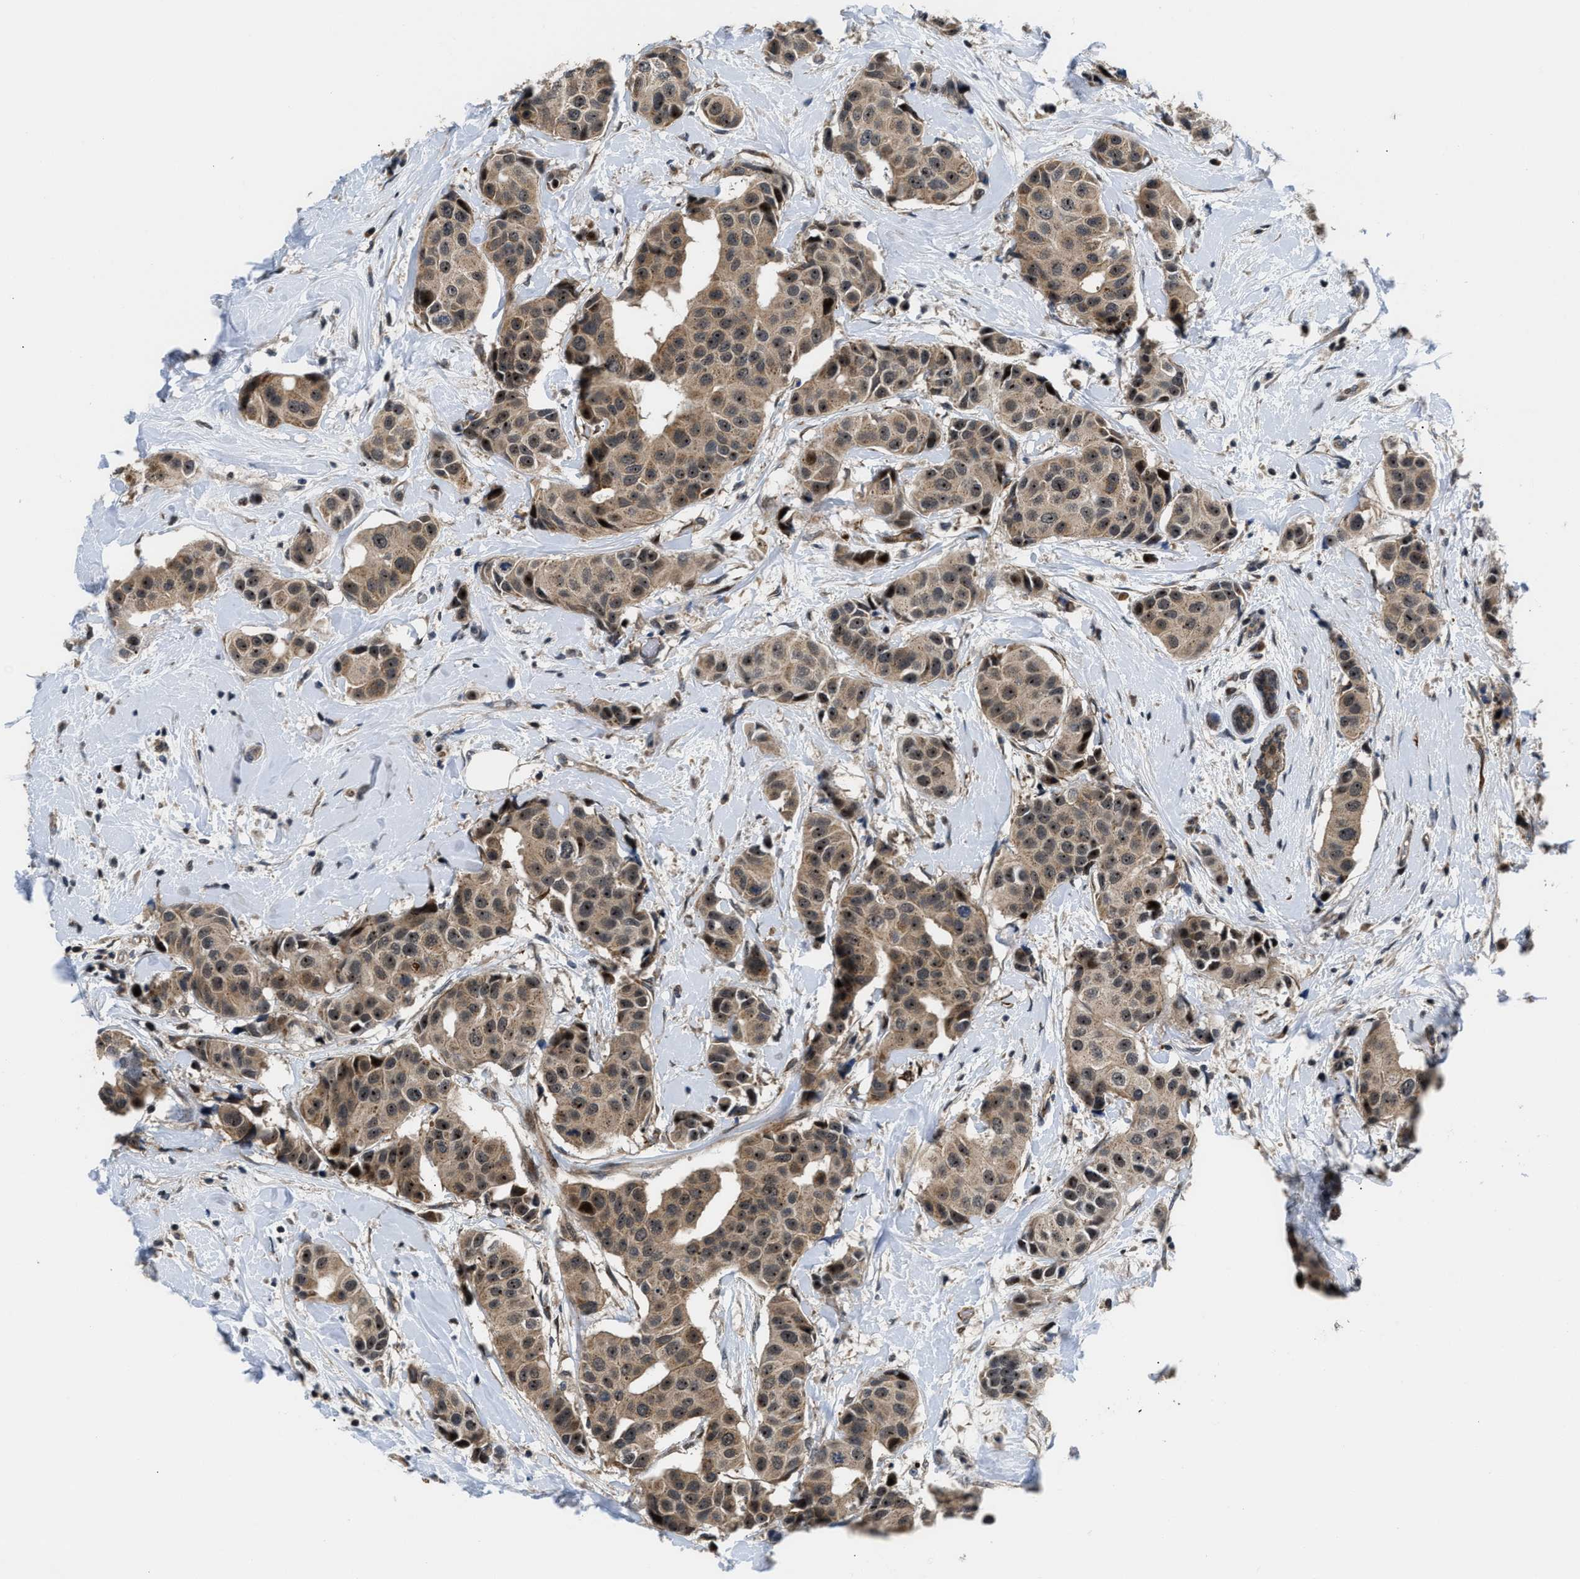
{"staining": {"intensity": "moderate", "quantity": ">75%", "location": "cytoplasmic/membranous,nuclear"}, "tissue": "breast cancer", "cell_type": "Tumor cells", "image_type": "cancer", "snomed": [{"axis": "morphology", "description": "Normal tissue, NOS"}, {"axis": "morphology", "description": "Duct carcinoma"}, {"axis": "topography", "description": "Breast"}], "caption": "Protein expression analysis of breast intraductal carcinoma shows moderate cytoplasmic/membranous and nuclear staining in approximately >75% of tumor cells.", "gene": "ALDH3A2", "patient": {"sex": "female", "age": 39}}